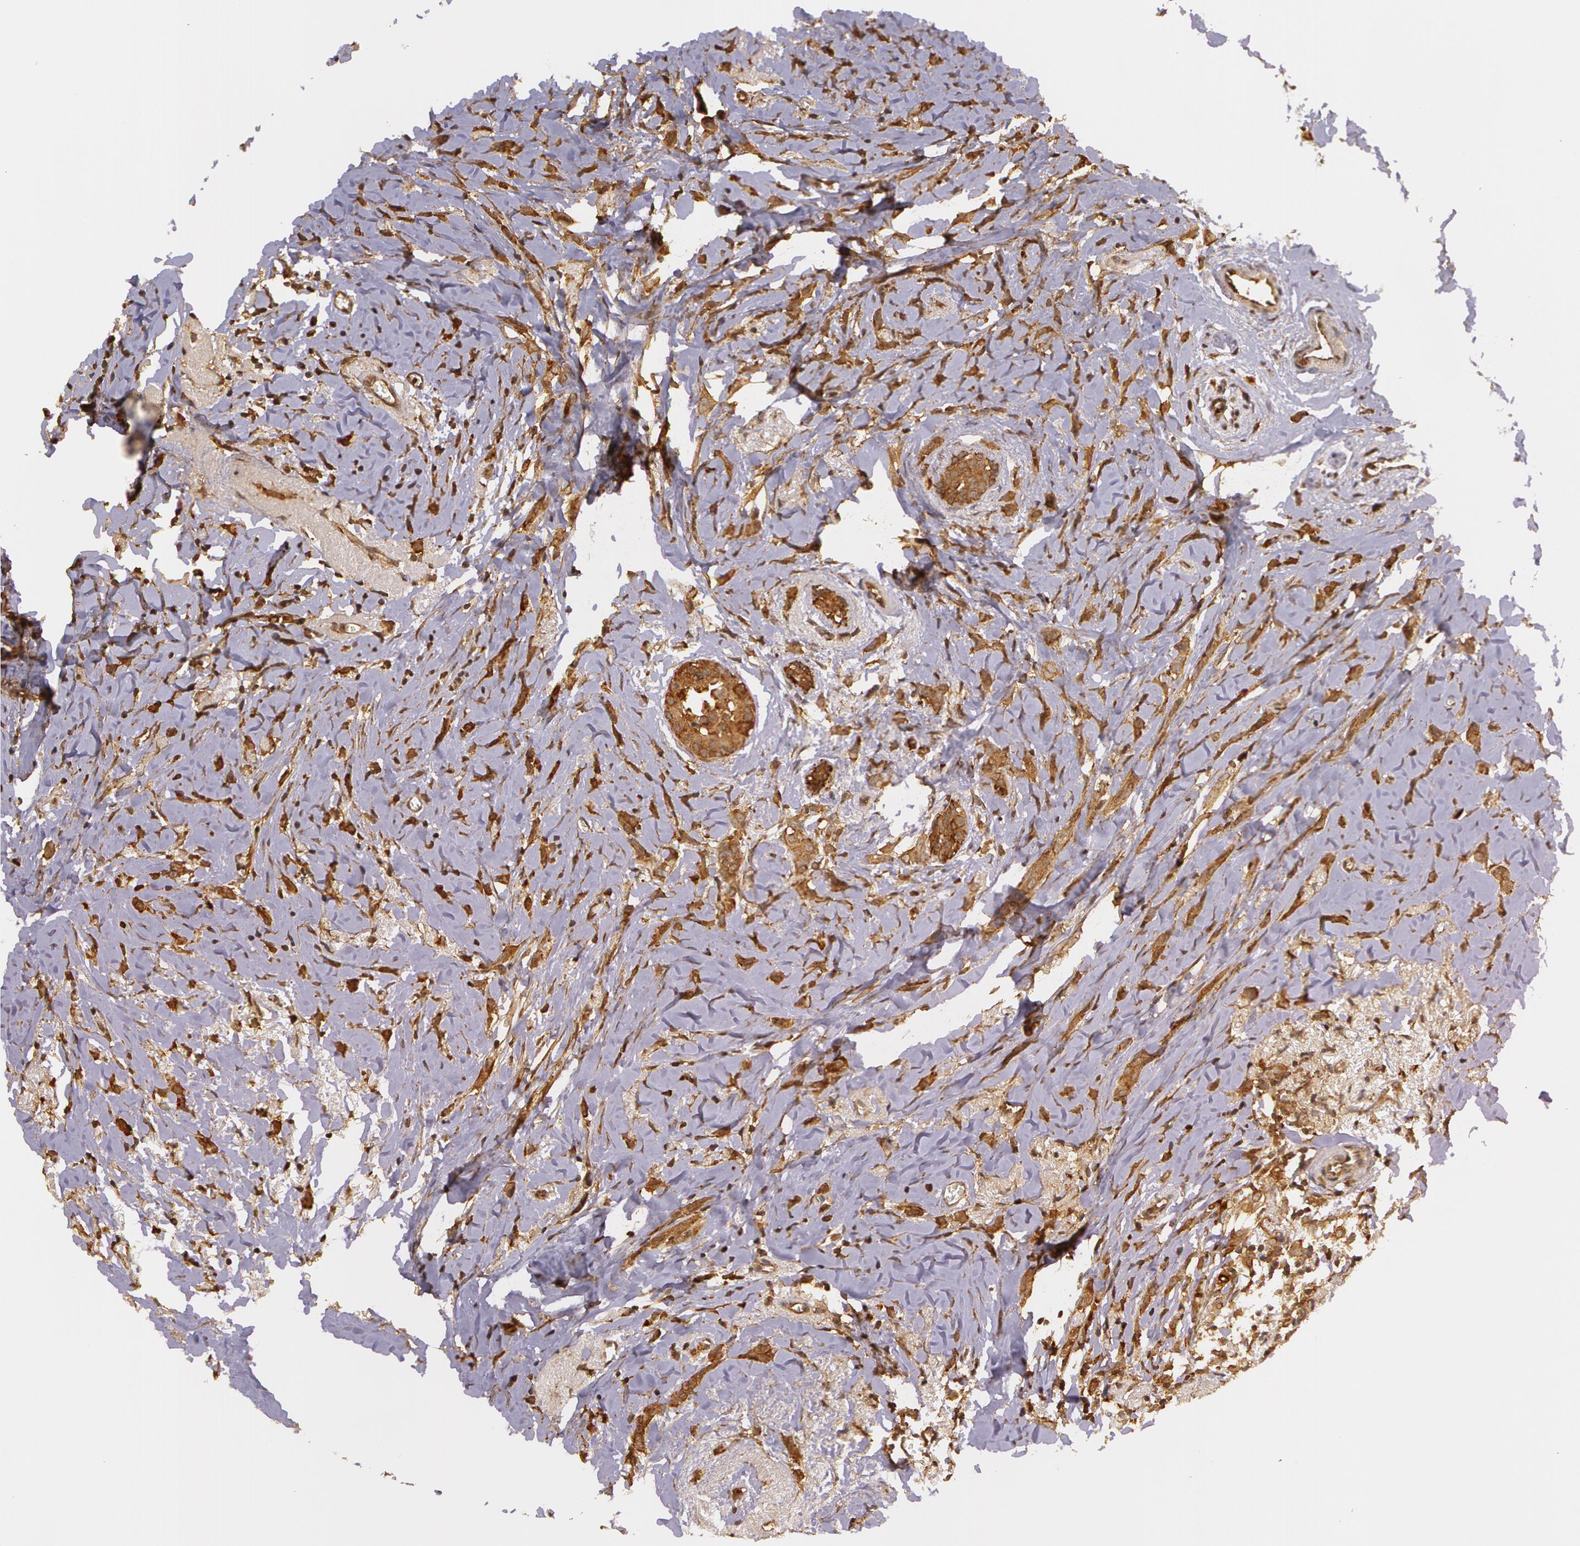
{"staining": {"intensity": "moderate", "quantity": ">75%", "location": "cytoplasmic/membranous"}, "tissue": "breast cancer", "cell_type": "Tumor cells", "image_type": "cancer", "snomed": [{"axis": "morphology", "description": "Lobular carcinoma"}, {"axis": "topography", "description": "Breast"}], "caption": "High-magnification brightfield microscopy of breast lobular carcinoma stained with DAB (brown) and counterstained with hematoxylin (blue). tumor cells exhibit moderate cytoplasmic/membranous staining is seen in approximately>75% of cells.", "gene": "ASCC2", "patient": {"sex": "female", "age": 57}}